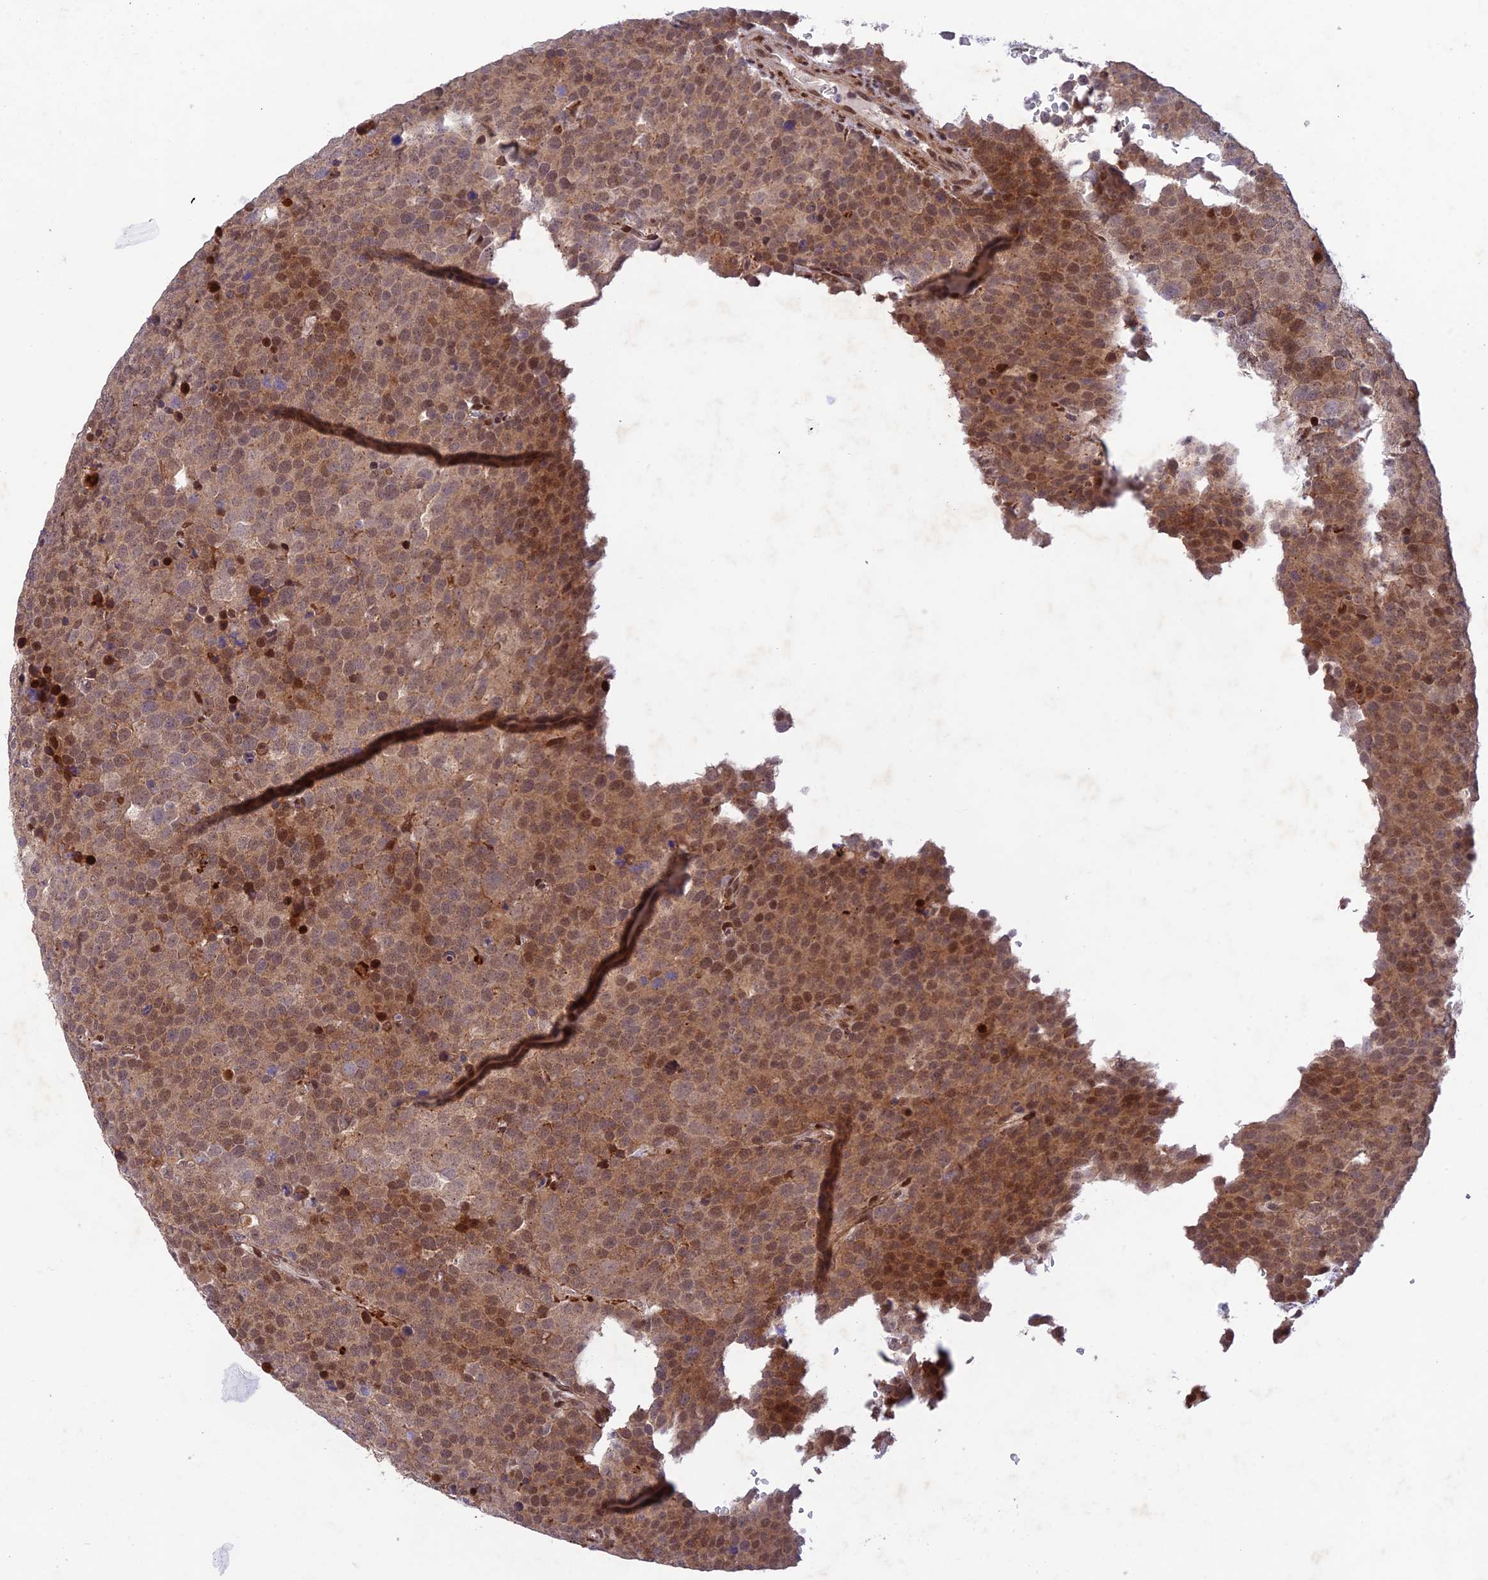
{"staining": {"intensity": "moderate", "quantity": ">75%", "location": "cytoplasmic/membranous,nuclear"}, "tissue": "testis cancer", "cell_type": "Tumor cells", "image_type": "cancer", "snomed": [{"axis": "morphology", "description": "Seminoma, NOS"}, {"axis": "topography", "description": "Testis"}], "caption": "Testis cancer stained with a protein marker reveals moderate staining in tumor cells.", "gene": "WDR55", "patient": {"sex": "male", "age": 71}}